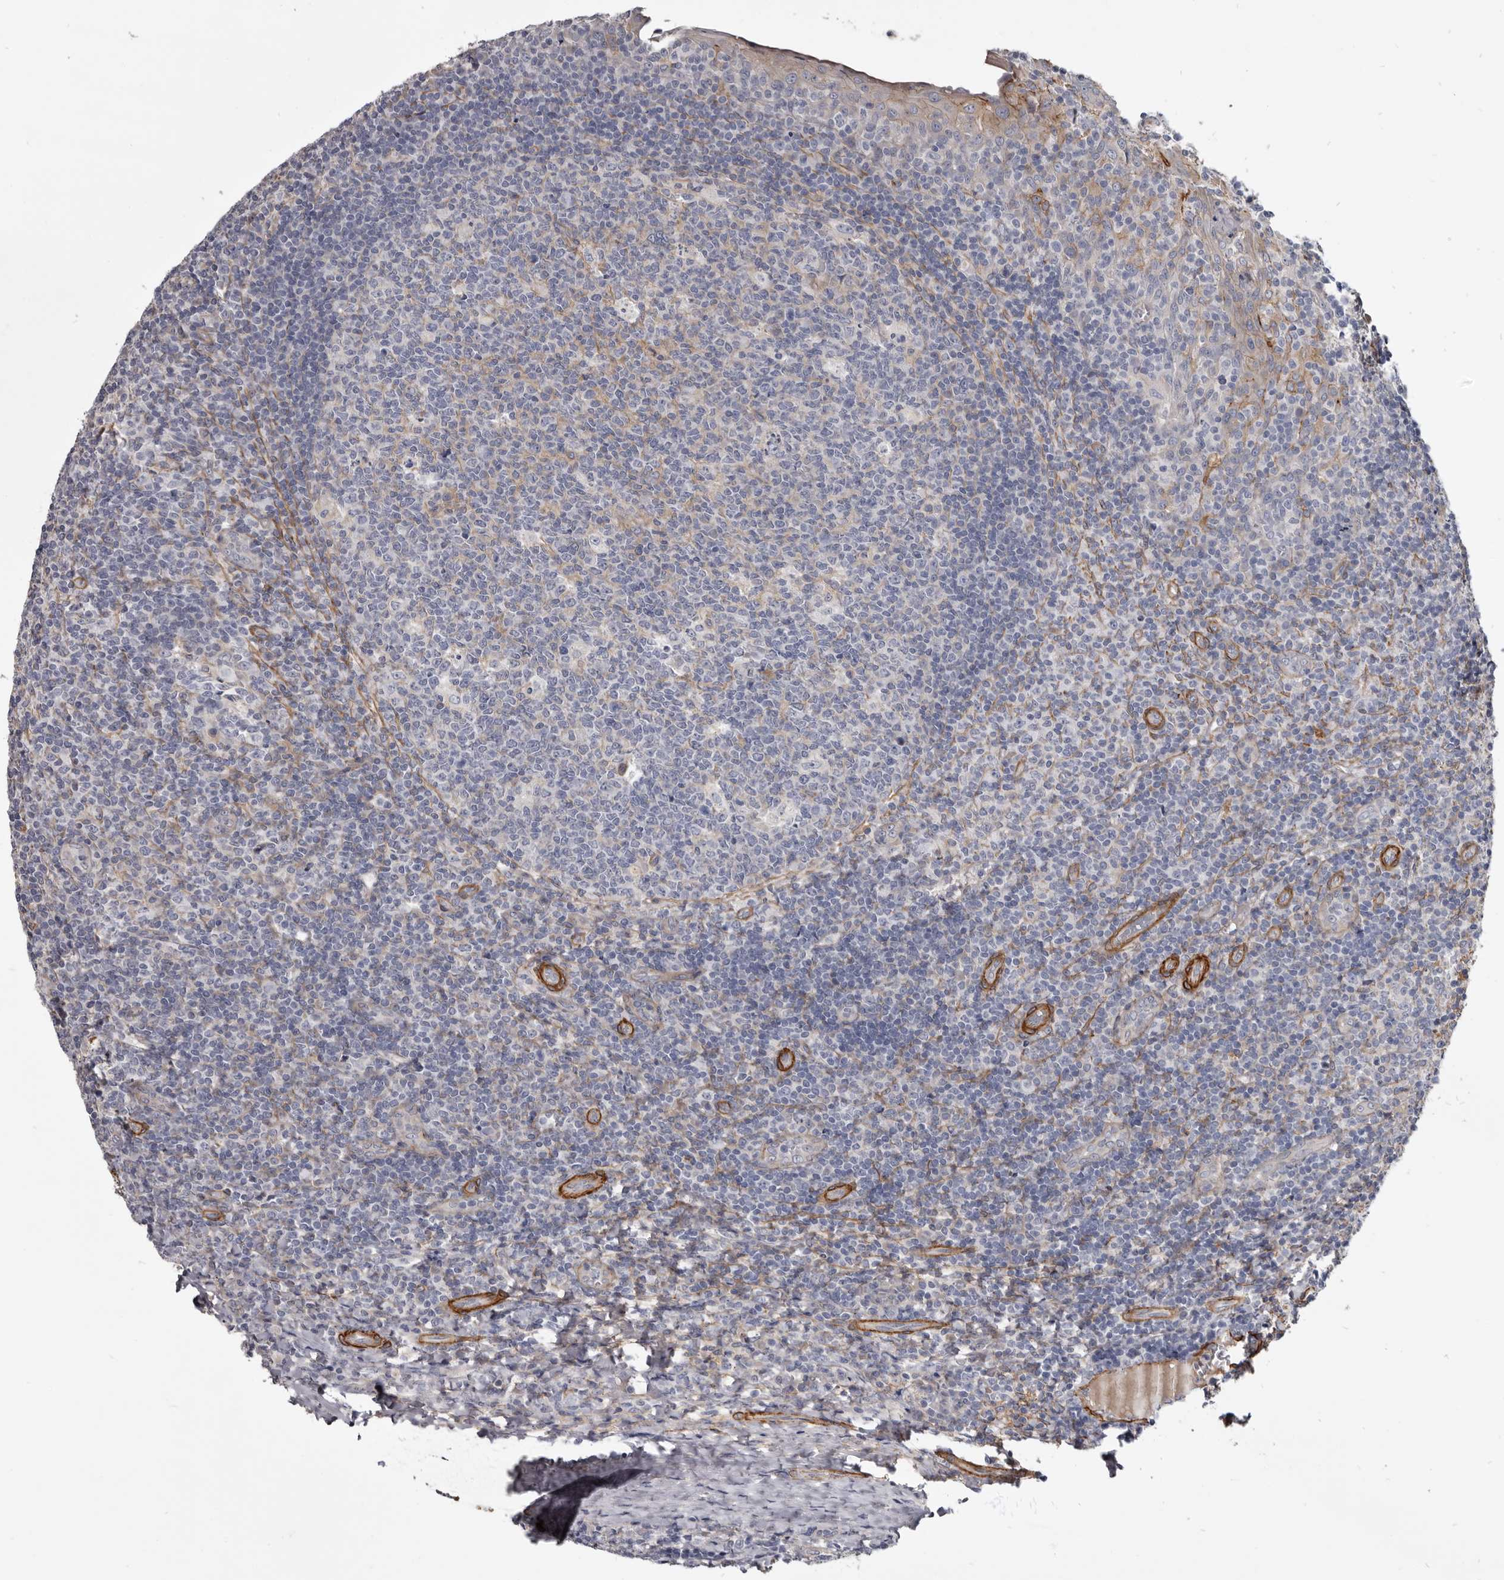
{"staining": {"intensity": "negative", "quantity": "none", "location": "none"}, "tissue": "tonsil", "cell_type": "Germinal center cells", "image_type": "normal", "snomed": [{"axis": "morphology", "description": "Normal tissue, NOS"}, {"axis": "topography", "description": "Tonsil"}], "caption": "Germinal center cells are negative for protein expression in unremarkable human tonsil. The staining is performed using DAB (3,3'-diaminobenzidine) brown chromogen with nuclei counter-stained in using hematoxylin.", "gene": "CGN", "patient": {"sex": "female", "age": 19}}